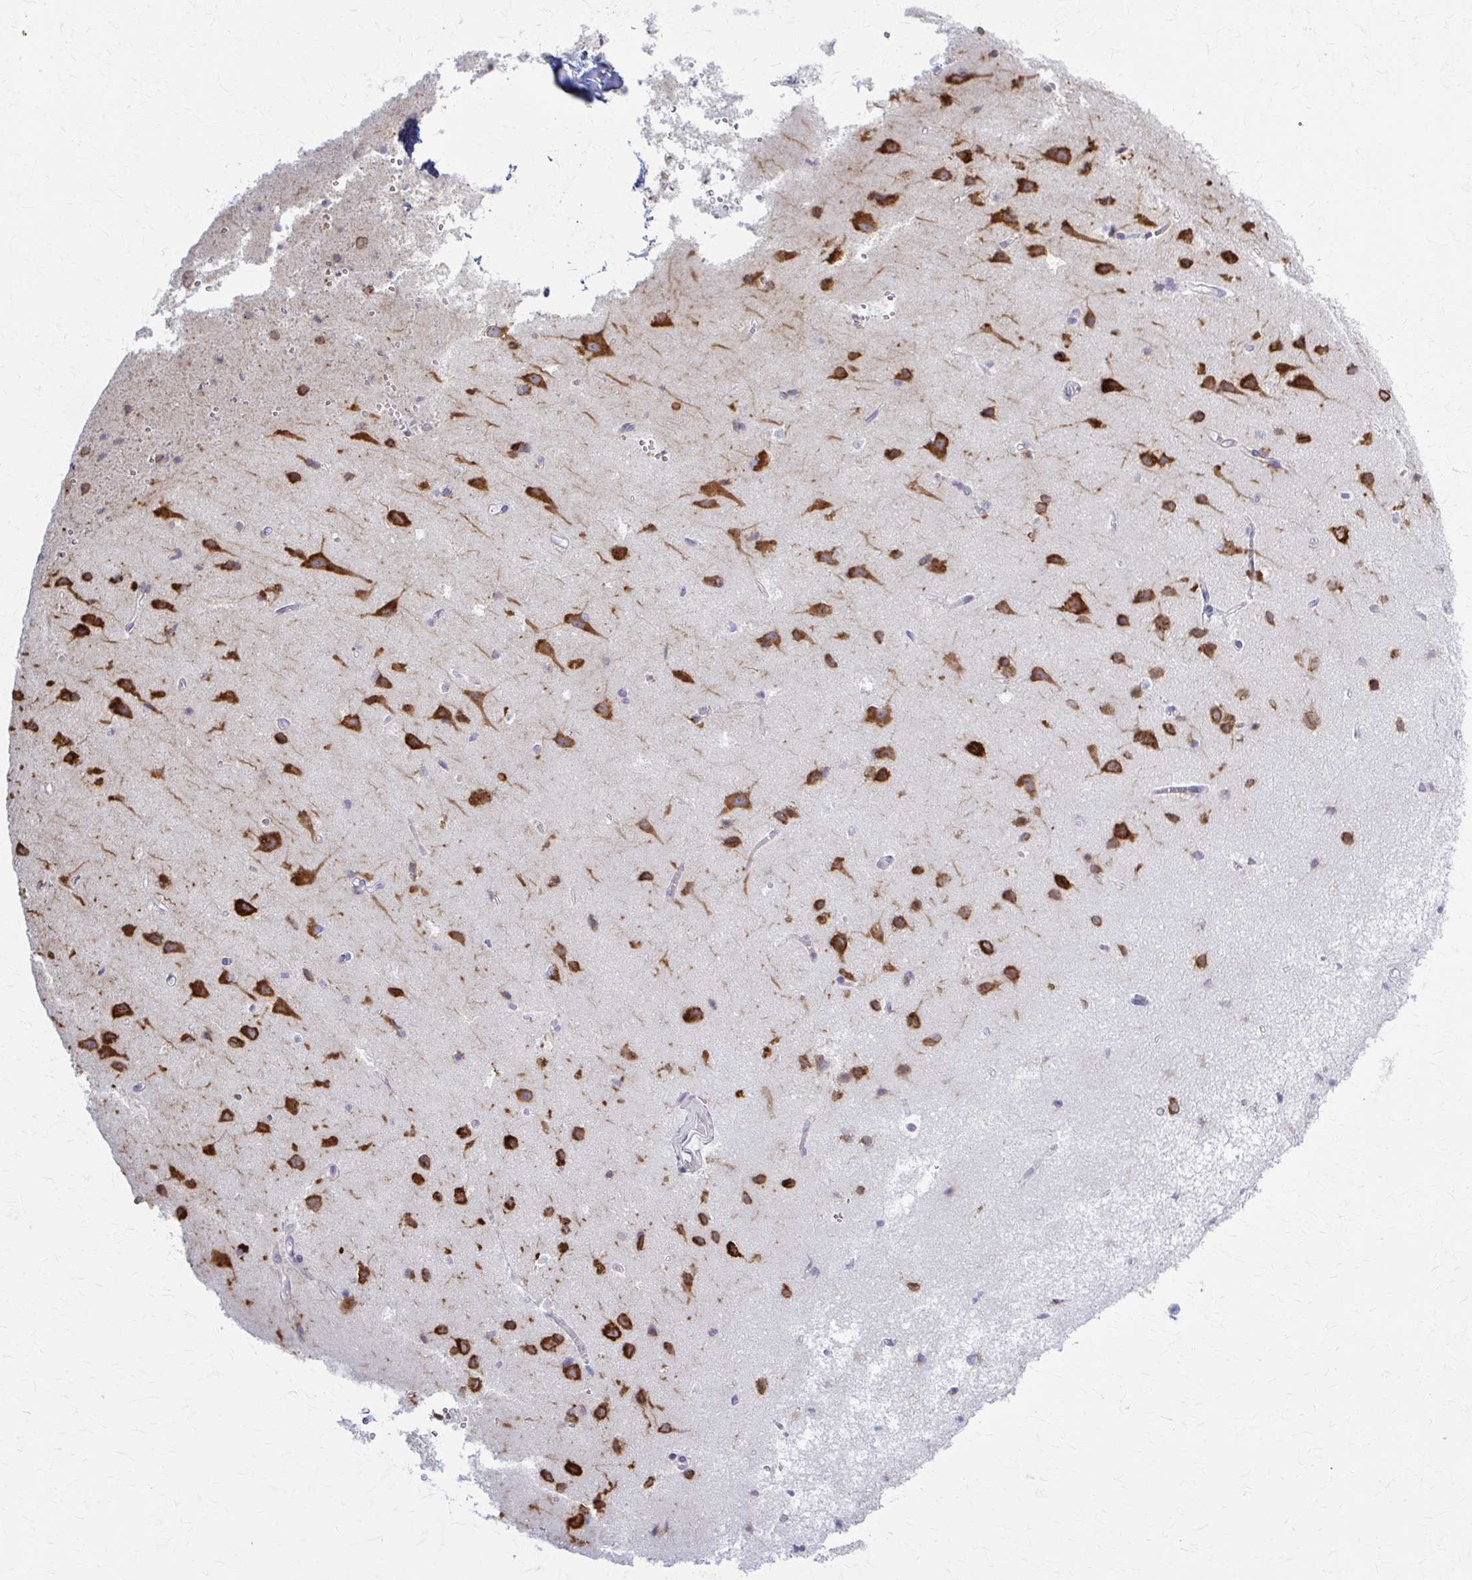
{"staining": {"intensity": "negative", "quantity": "none", "location": "none"}, "tissue": "cerebral cortex", "cell_type": "Endothelial cells", "image_type": "normal", "snomed": [{"axis": "morphology", "description": "Normal tissue, NOS"}, {"axis": "topography", "description": "Cerebral cortex"}], "caption": "DAB immunohistochemical staining of normal human cerebral cortex reveals no significant expression in endothelial cells.", "gene": "PRKRA", "patient": {"sex": "male", "age": 37}}